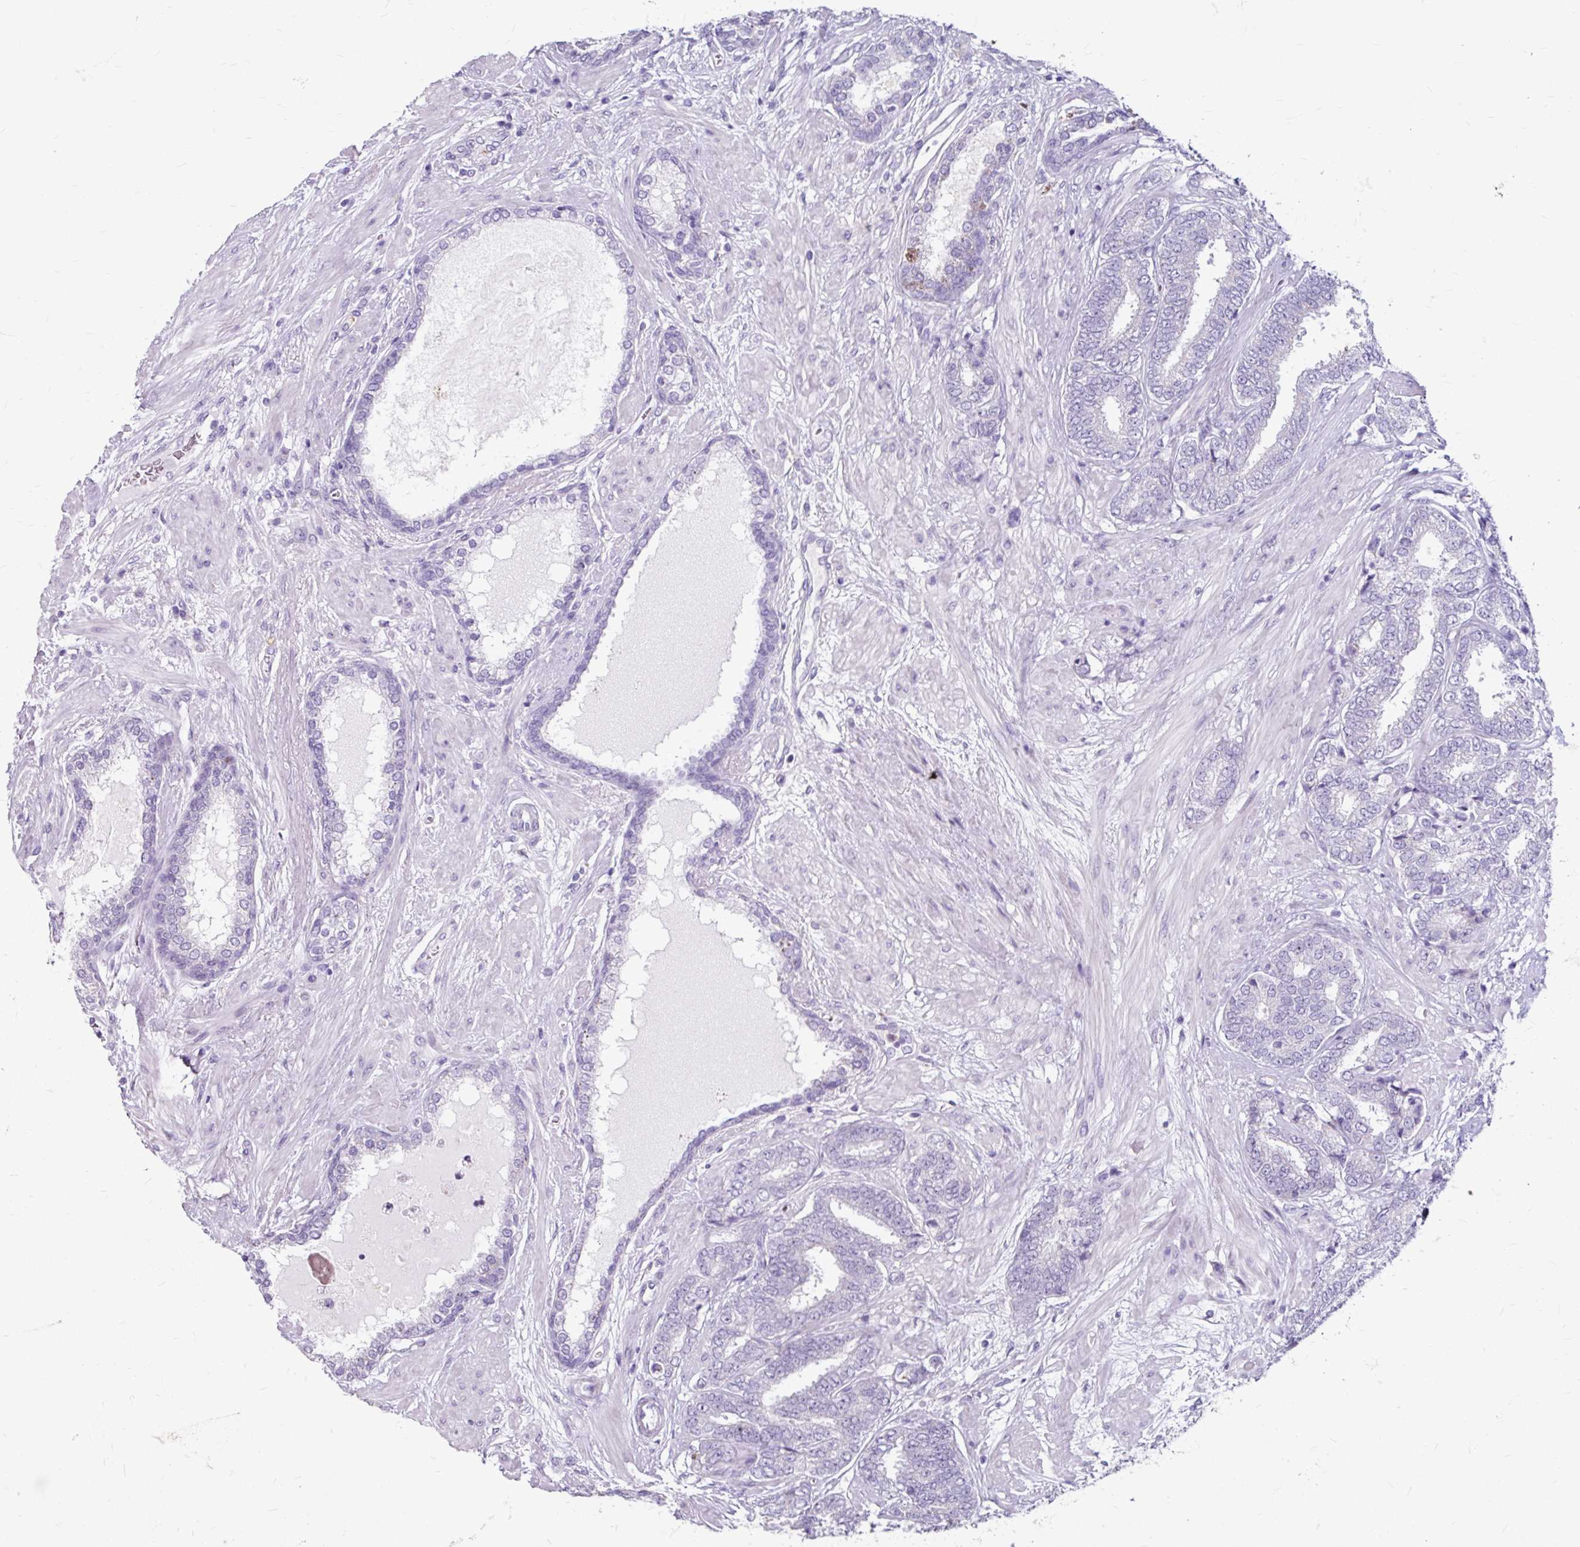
{"staining": {"intensity": "negative", "quantity": "none", "location": "none"}, "tissue": "prostate cancer", "cell_type": "Tumor cells", "image_type": "cancer", "snomed": [{"axis": "morphology", "description": "Adenocarcinoma, High grade"}, {"axis": "topography", "description": "Prostate"}], "caption": "Immunohistochemical staining of human adenocarcinoma (high-grade) (prostate) displays no significant positivity in tumor cells. (DAB immunohistochemistry with hematoxylin counter stain).", "gene": "ANKRD1", "patient": {"sex": "male", "age": 72}}